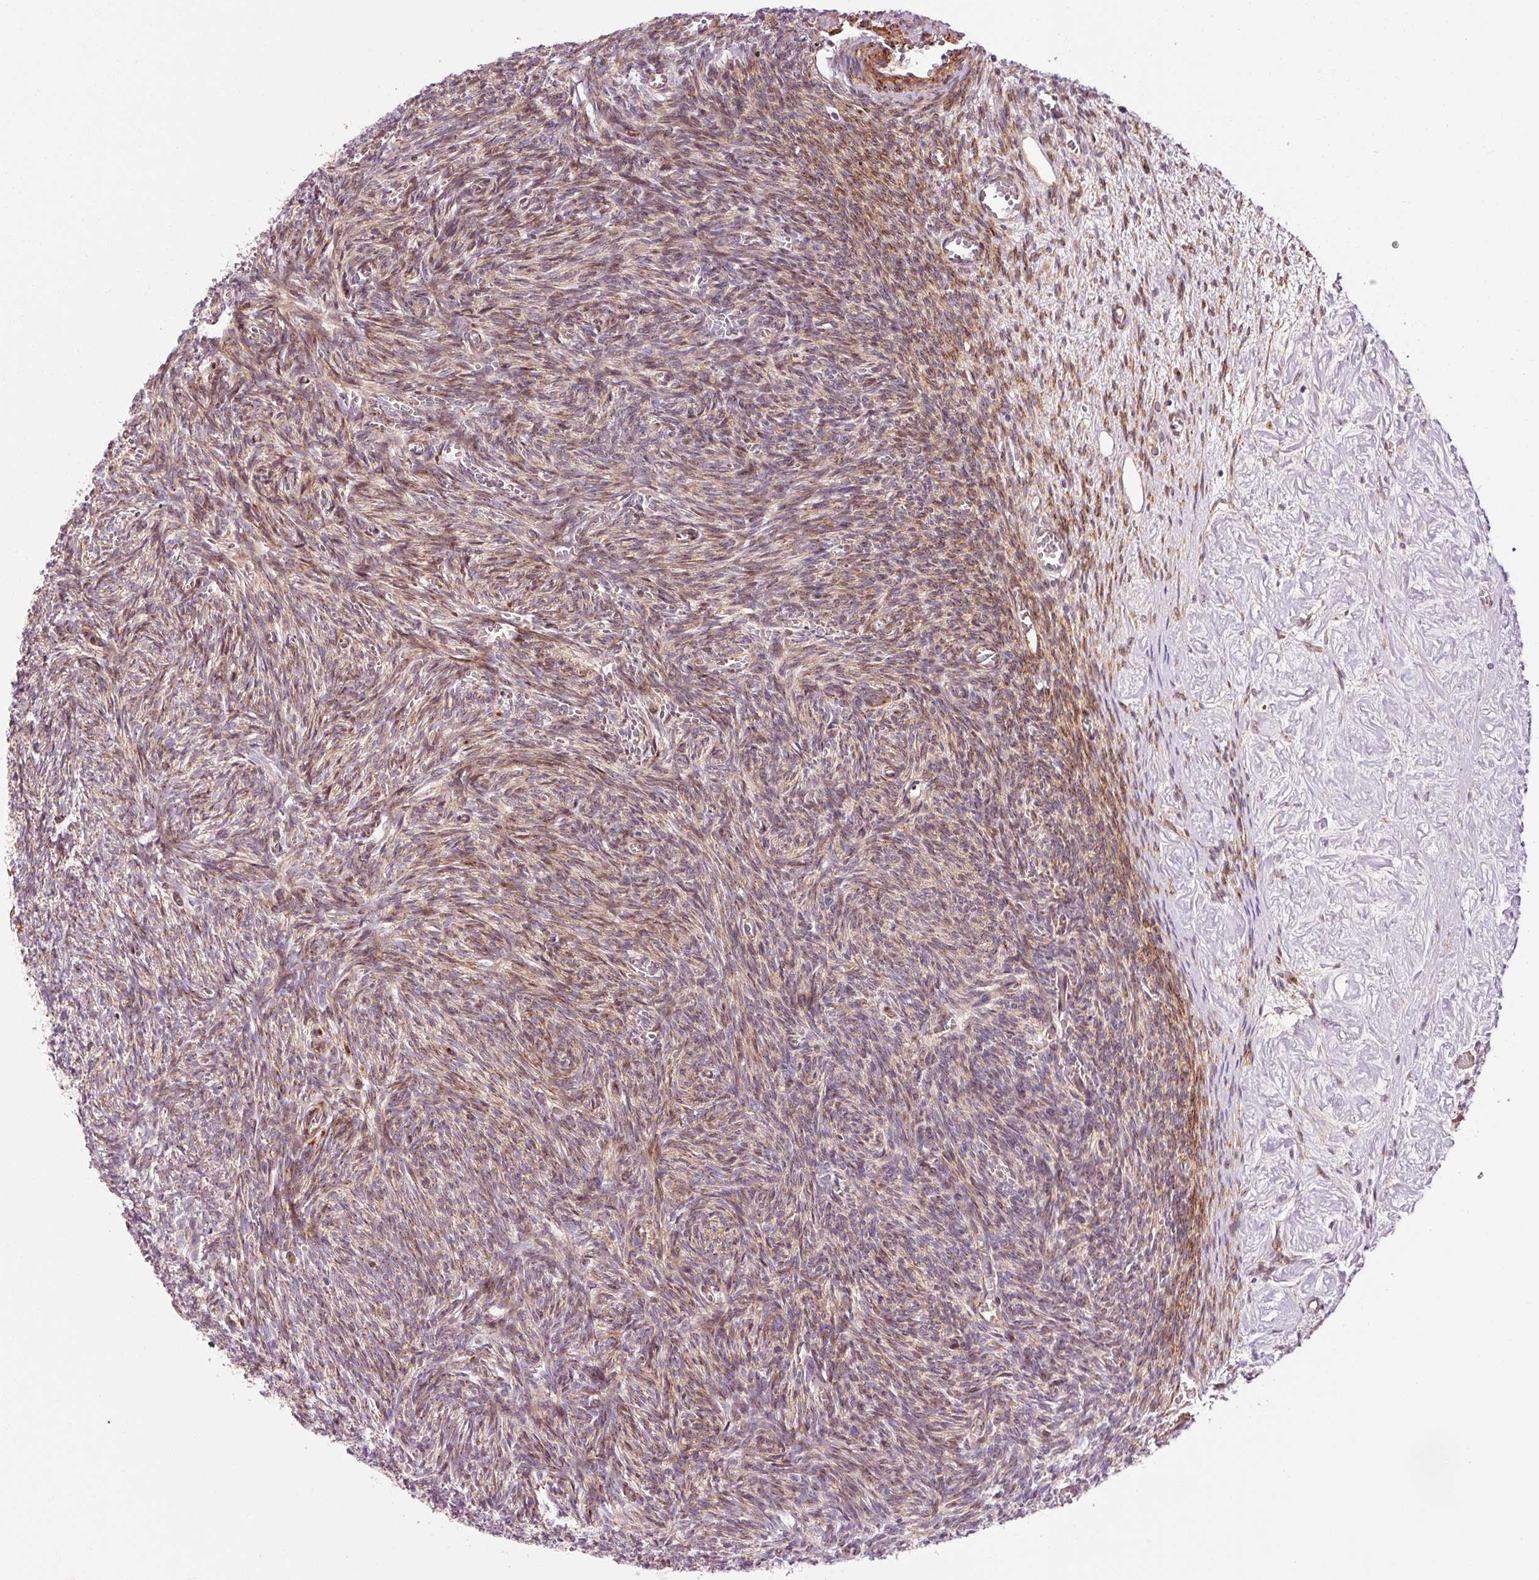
{"staining": {"intensity": "moderate", "quantity": "<25%", "location": "cytoplasmic/membranous"}, "tissue": "ovary", "cell_type": "Follicle cells", "image_type": "normal", "snomed": [{"axis": "morphology", "description": "Normal tissue, NOS"}, {"axis": "topography", "description": "Ovary"}], "caption": "Ovary stained with a brown dye exhibits moderate cytoplasmic/membranous positive staining in about <25% of follicle cells.", "gene": "LIMK2", "patient": {"sex": "female", "age": 67}}